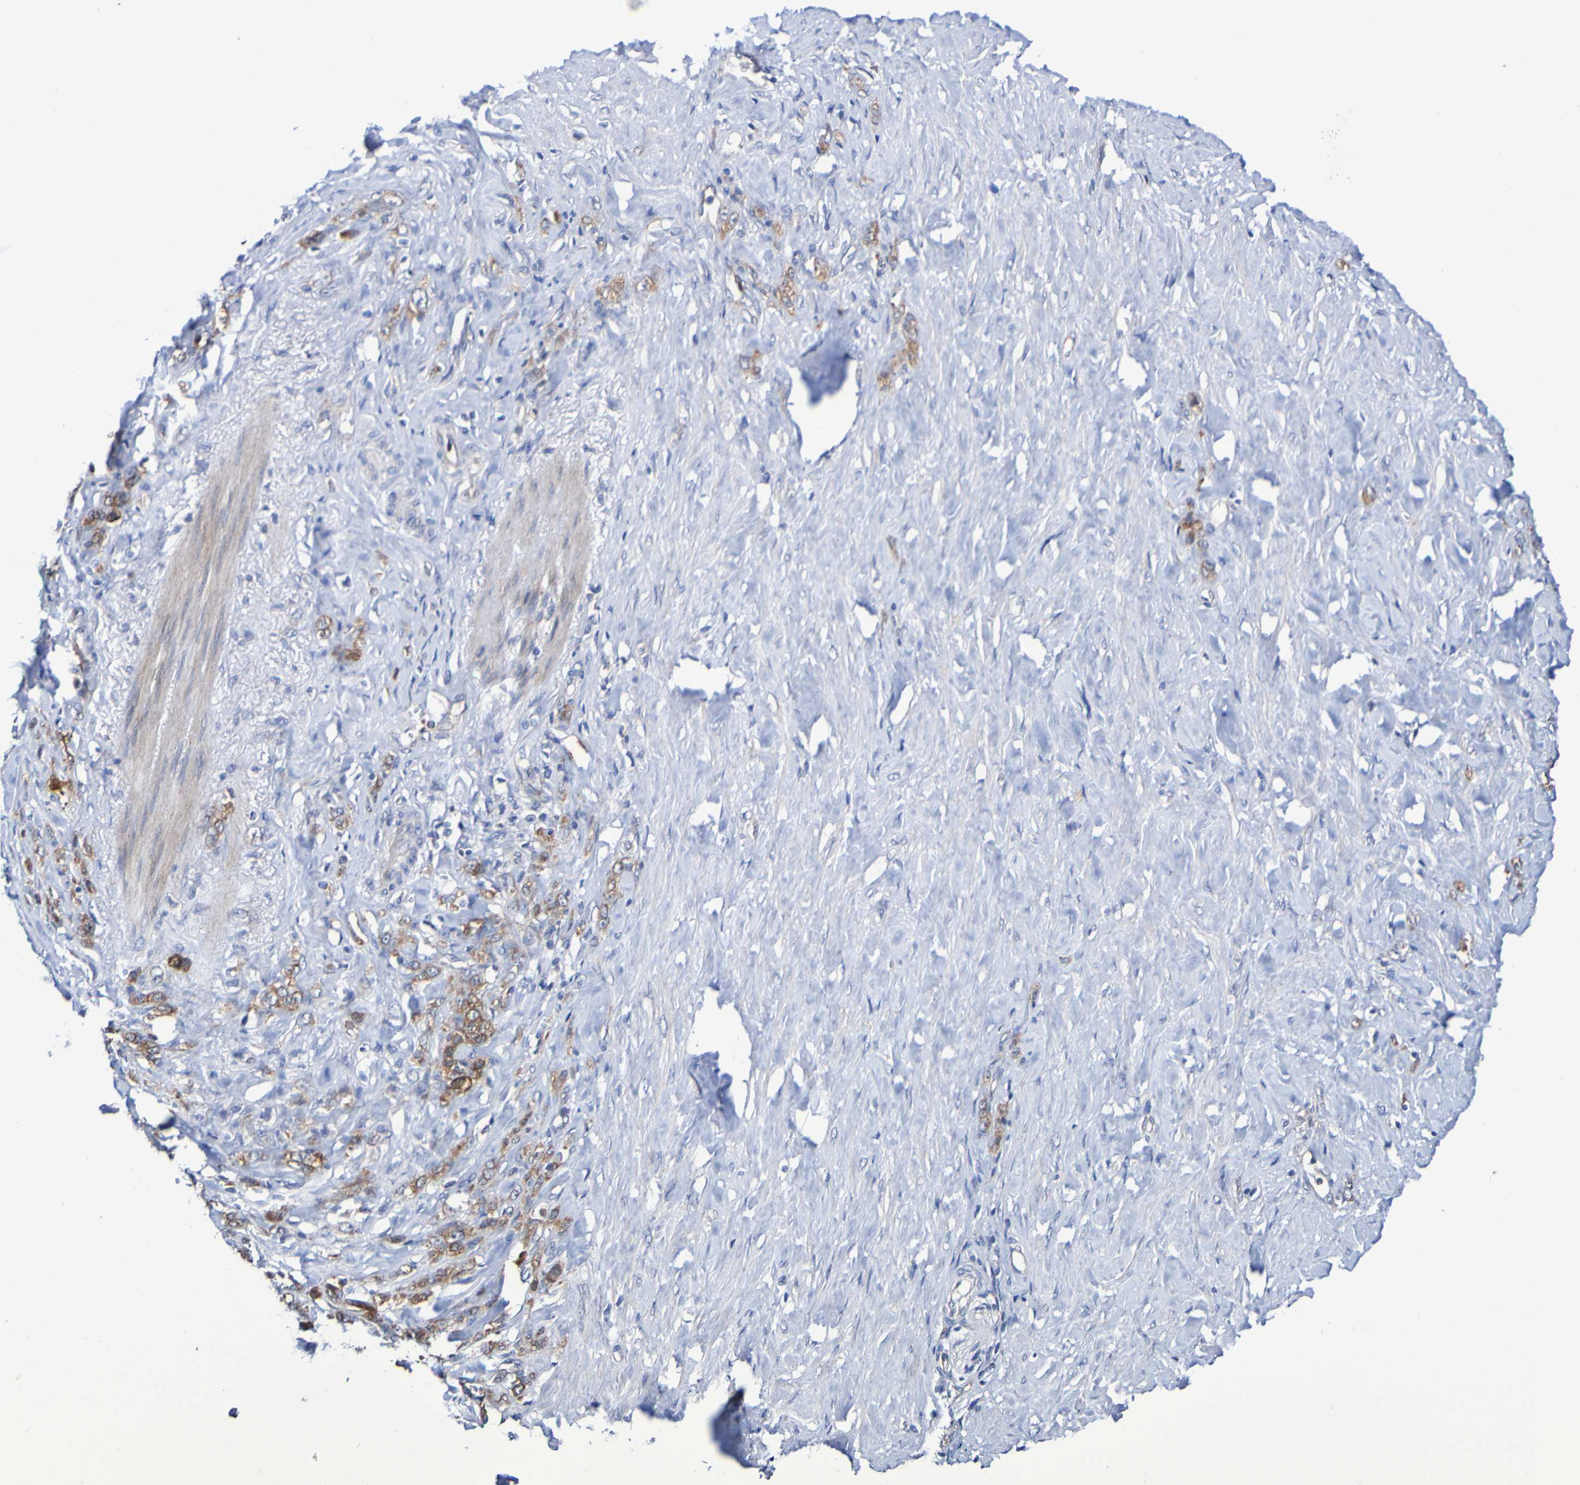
{"staining": {"intensity": "weak", "quantity": ">75%", "location": "cytoplasmic/membranous"}, "tissue": "stomach cancer", "cell_type": "Tumor cells", "image_type": "cancer", "snomed": [{"axis": "morphology", "description": "Adenocarcinoma, NOS"}, {"axis": "topography", "description": "Stomach"}], "caption": "Adenocarcinoma (stomach) stained for a protein (brown) displays weak cytoplasmic/membranous positive expression in approximately >75% of tumor cells.", "gene": "GJB1", "patient": {"sex": "male", "age": 82}}